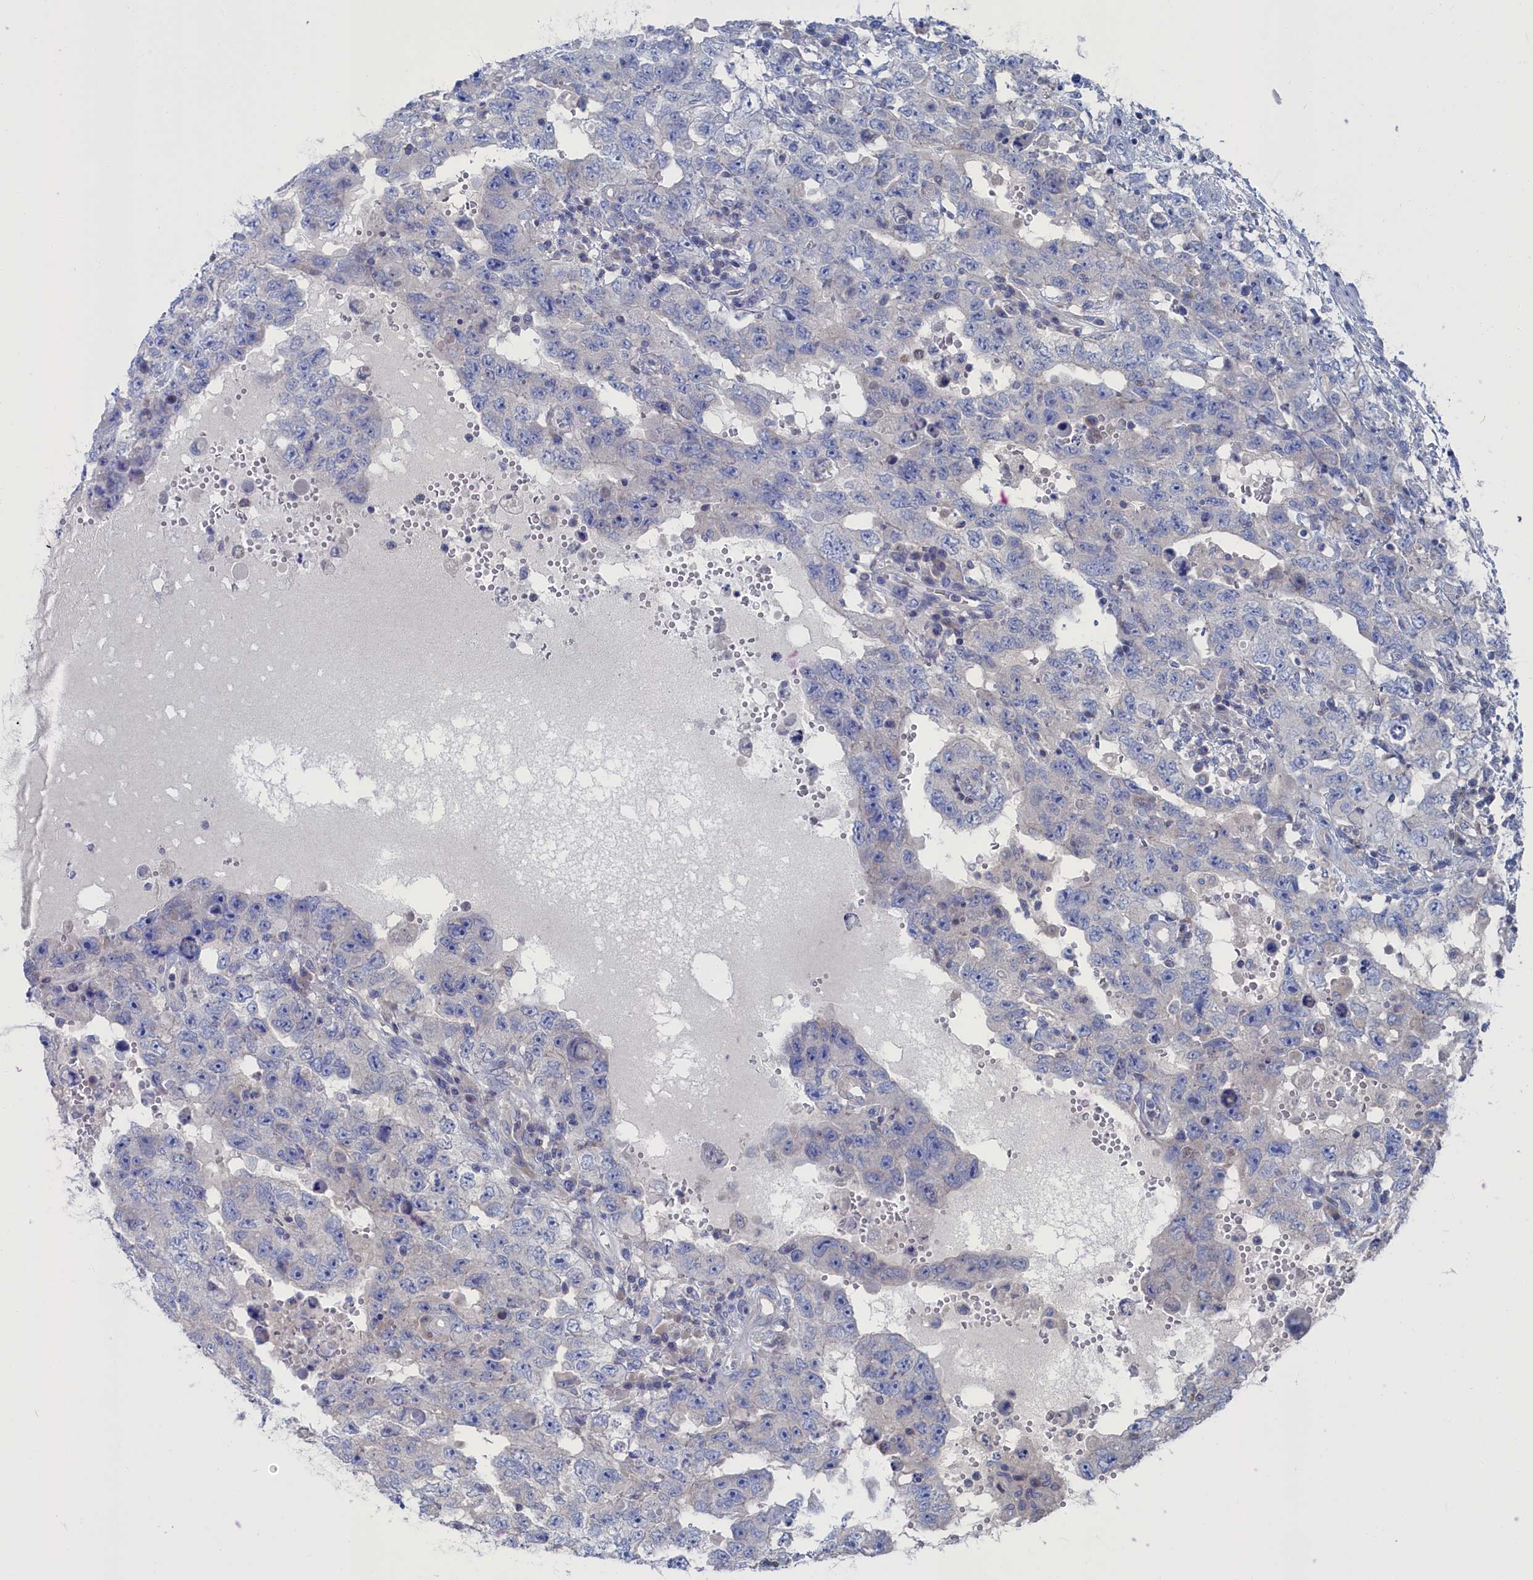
{"staining": {"intensity": "negative", "quantity": "none", "location": "none"}, "tissue": "testis cancer", "cell_type": "Tumor cells", "image_type": "cancer", "snomed": [{"axis": "morphology", "description": "Carcinoma, Embryonal, NOS"}, {"axis": "topography", "description": "Testis"}], "caption": "Immunohistochemistry photomicrograph of neoplastic tissue: human embryonal carcinoma (testis) stained with DAB (3,3'-diaminobenzidine) exhibits no significant protein expression in tumor cells.", "gene": "CEND1", "patient": {"sex": "male", "age": 26}}